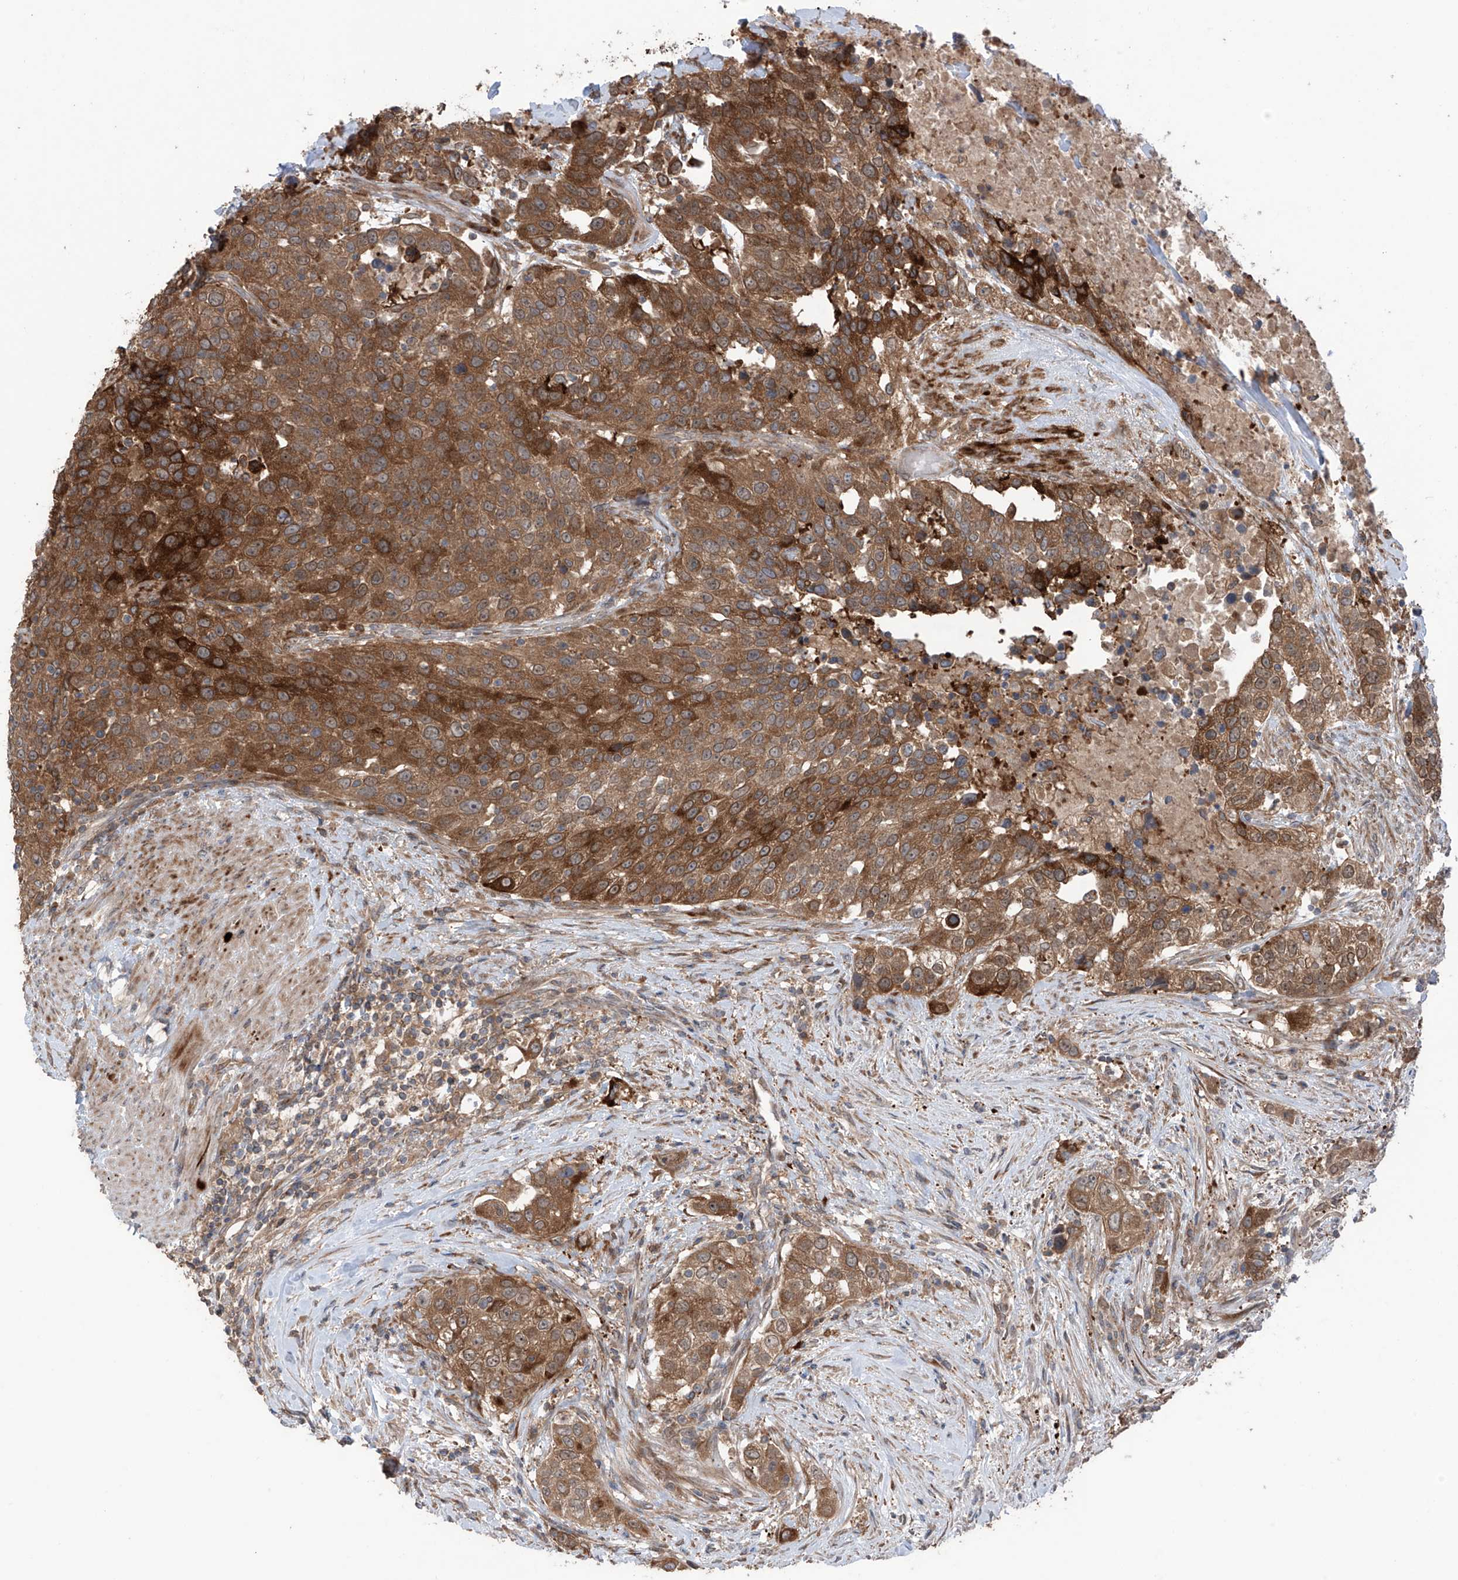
{"staining": {"intensity": "moderate", "quantity": ">75%", "location": "cytoplasmic/membranous"}, "tissue": "urothelial cancer", "cell_type": "Tumor cells", "image_type": "cancer", "snomed": [{"axis": "morphology", "description": "Urothelial carcinoma, High grade"}, {"axis": "topography", "description": "Urinary bladder"}], "caption": "The photomicrograph displays immunohistochemical staining of urothelial carcinoma (high-grade). There is moderate cytoplasmic/membranous staining is present in approximately >75% of tumor cells.", "gene": "SAMD3", "patient": {"sex": "female", "age": 80}}